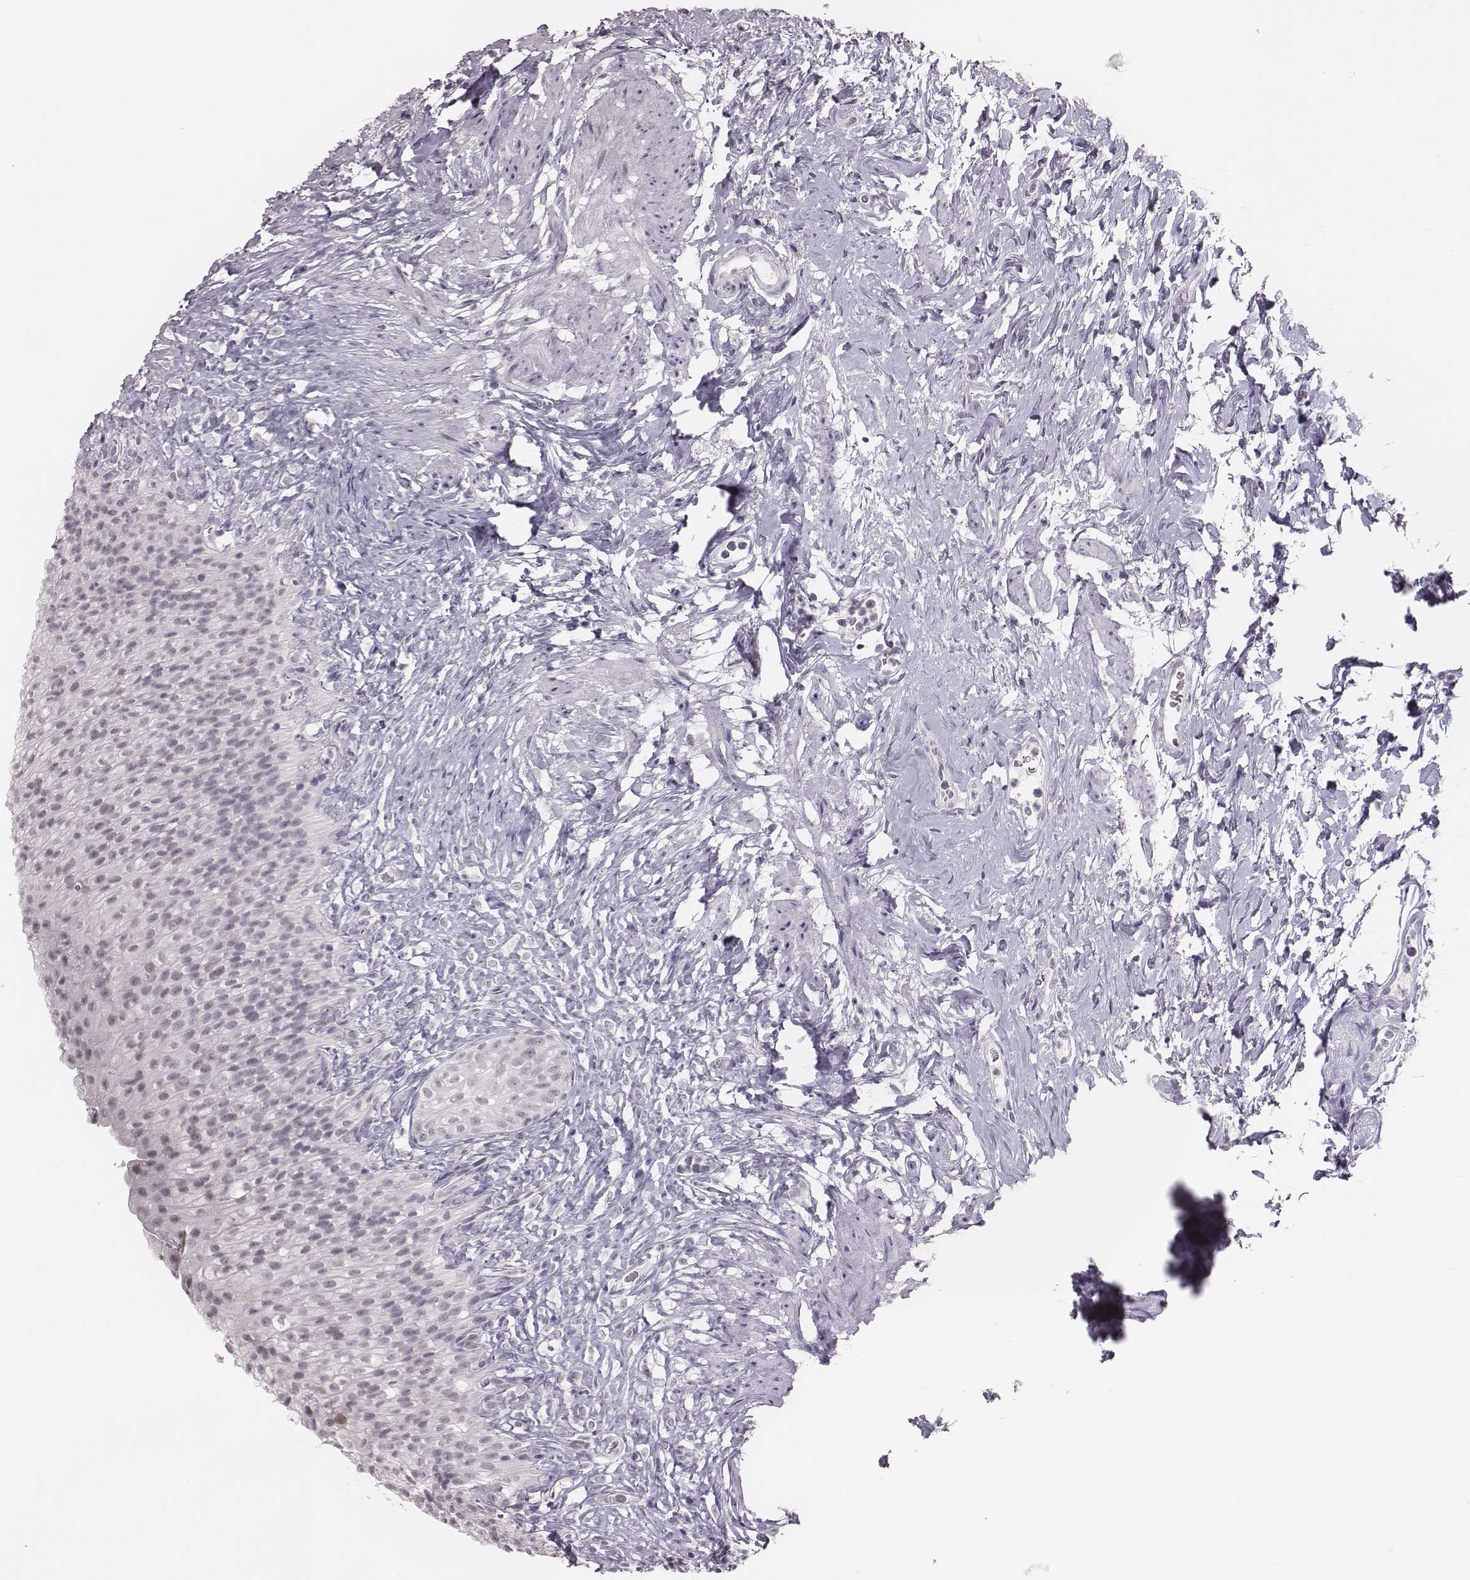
{"staining": {"intensity": "negative", "quantity": "none", "location": "none"}, "tissue": "urinary bladder", "cell_type": "Urothelial cells", "image_type": "normal", "snomed": [{"axis": "morphology", "description": "Normal tissue, NOS"}, {"axis": "topography", "description": "Urinary bladder"}], "caption": "DAB immunohistochemical staining of unremarkable human urinary bladder exhibits no significant positivity in urothelial cells.", "gene": "PBK", "patient": {"sex": "male", "age": 76}}